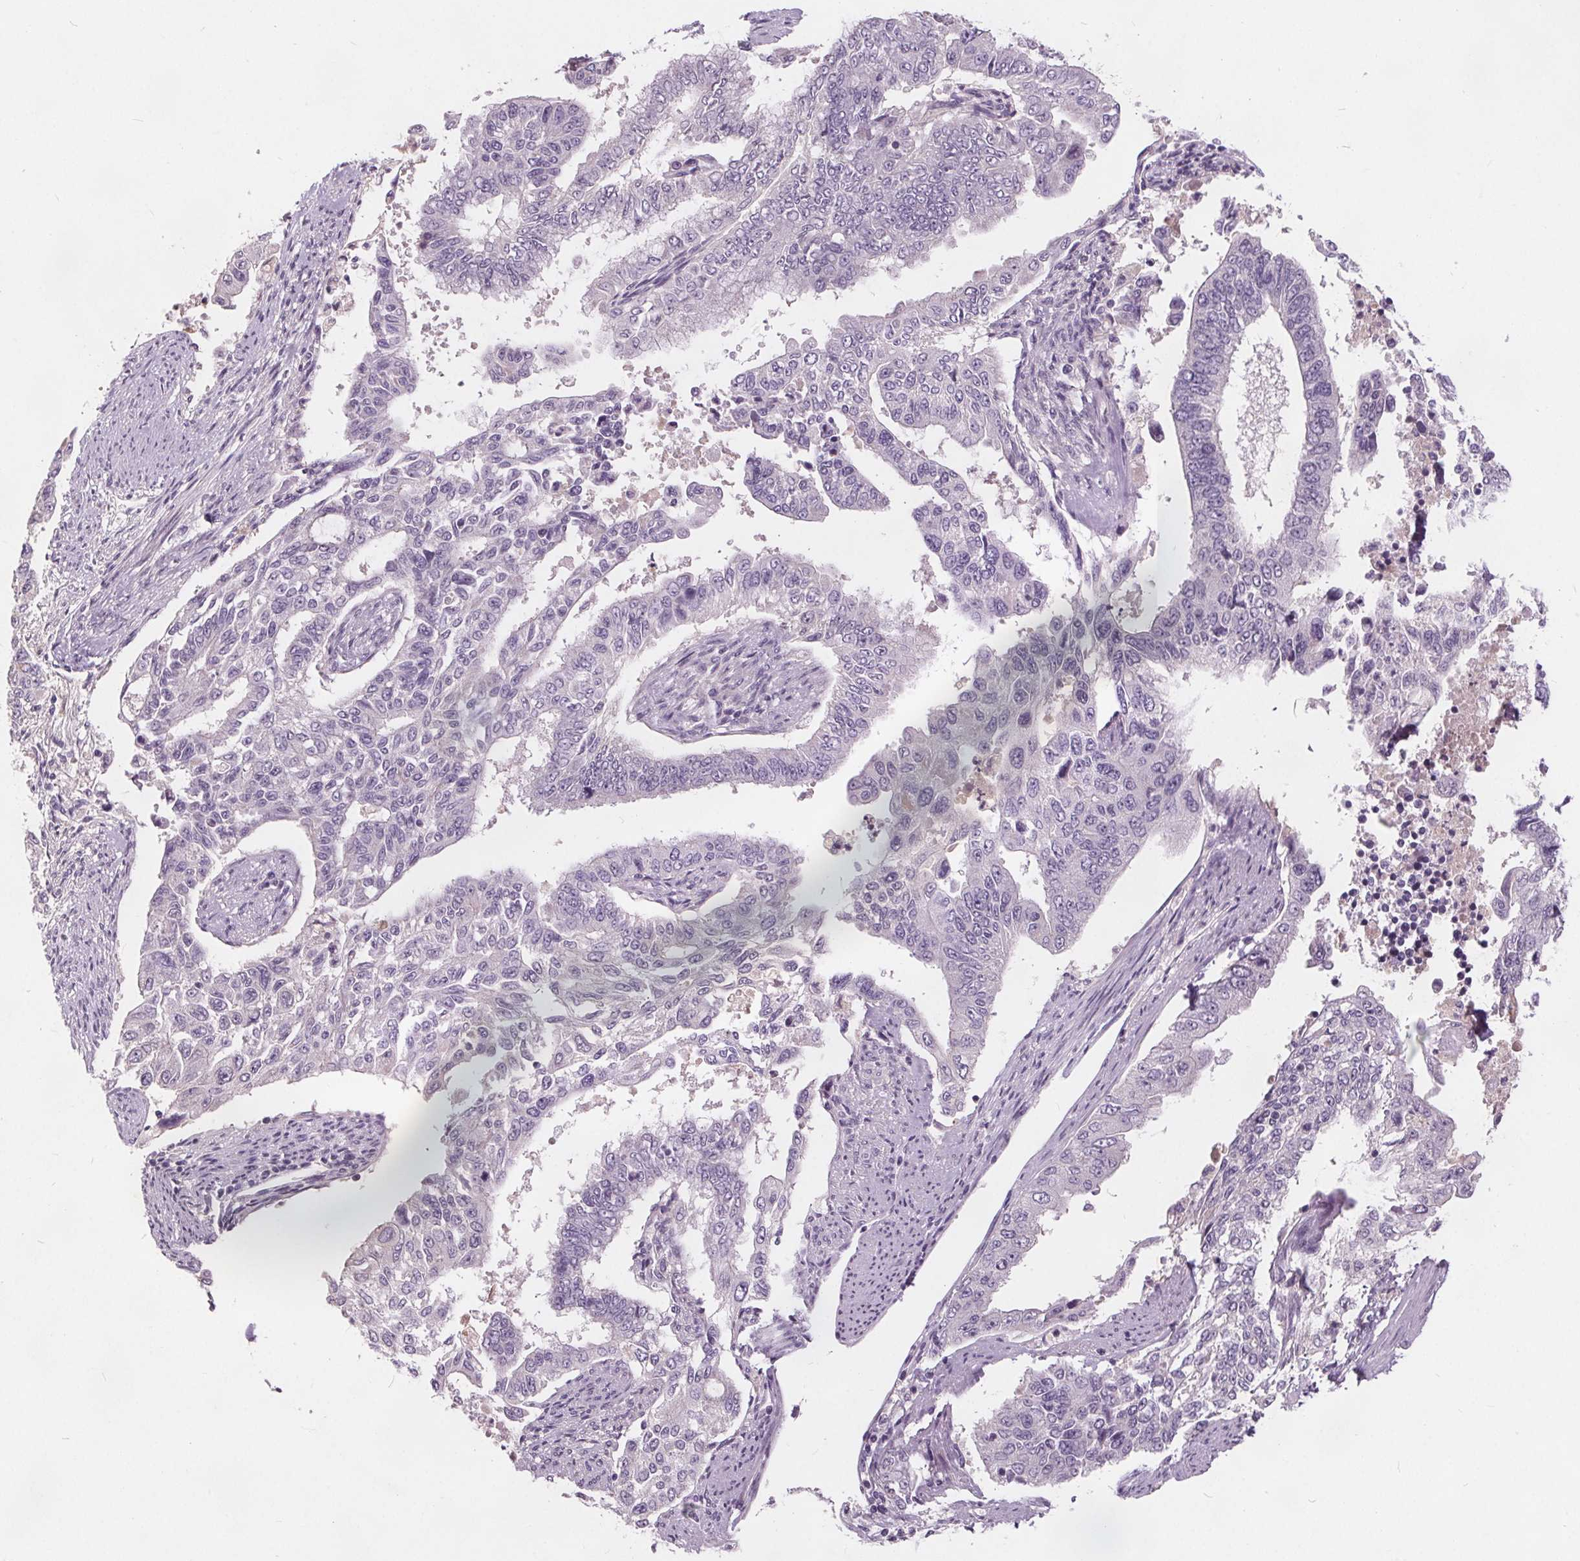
{"staining": {"intensity": "negative", "quantity": "none", "location": "none"}, "tissue": "endometrial cancer", "cell_type": "Tumor cells", "image_type": "cancer", "snomed": [{"axis": "morphology", "description": "Adenocarcinoma, NOS"}, {"axis": "topography", "description": "Uterus"}], "caption": "Photomicrograph shows no protein staining in tumor cells of endometrial cancer (adenocarcinoma) tissue.", "gene": "PLA2G2E", "patient": {"sex": "female", "age": 59}}